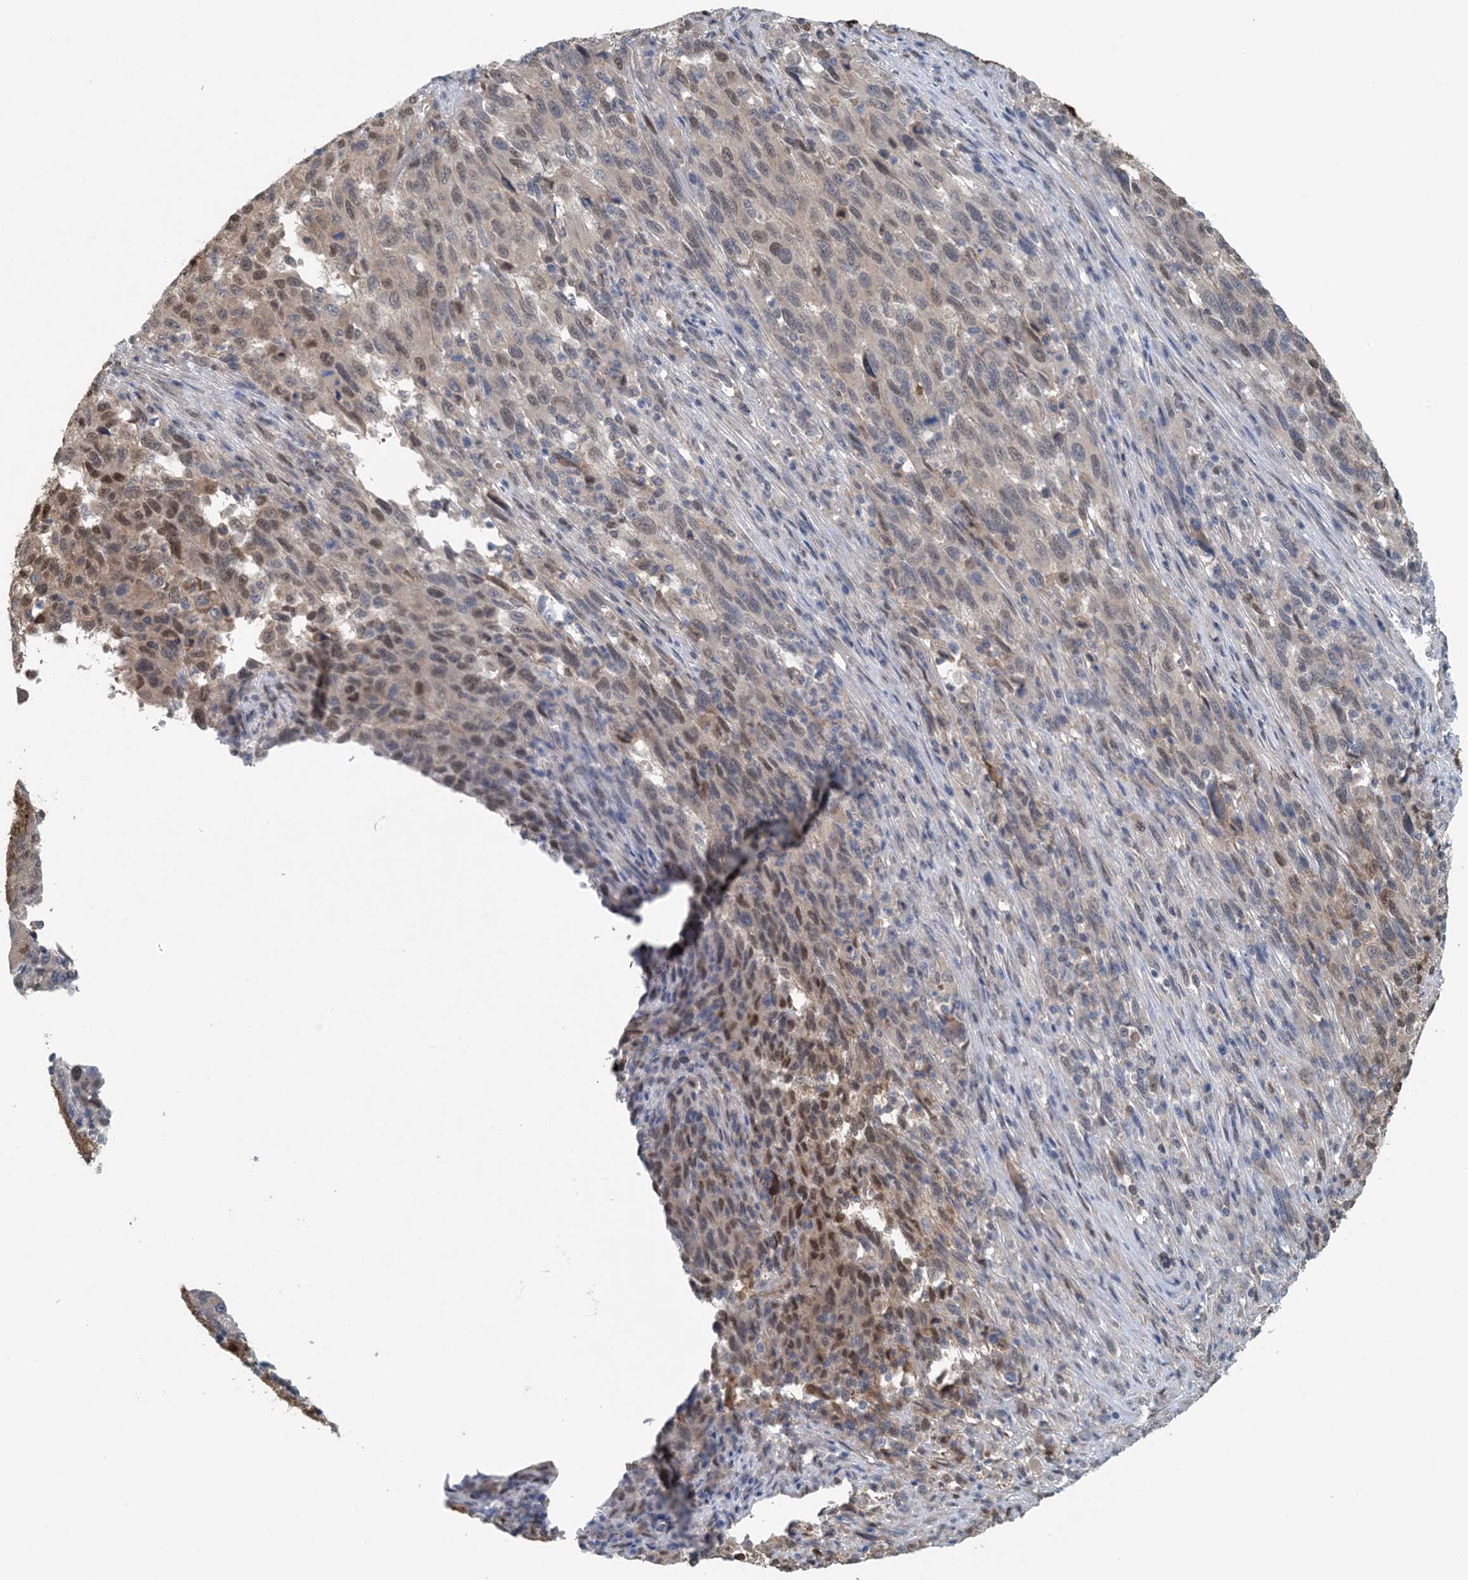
{"staining": {"intensity": "moderate", "quantity": "<25%", "location": "nuclear"}, "tissue": "melanoma", "cell_type": "Tumor cells", "image_type": "cancer", "snomed": [{"axis": "morphology", "description": "Malignant melanoma, Metastatic site"}, {"axis": "topography", "description": "Lymph node"}], "caption": "Tumor cells exhibit moderate nuclear positivity in about <25% of cells in malignant melanoma (metastatic site).", "gene": "HIKESHI", "patient": {"sex": "male", "age": 61}}